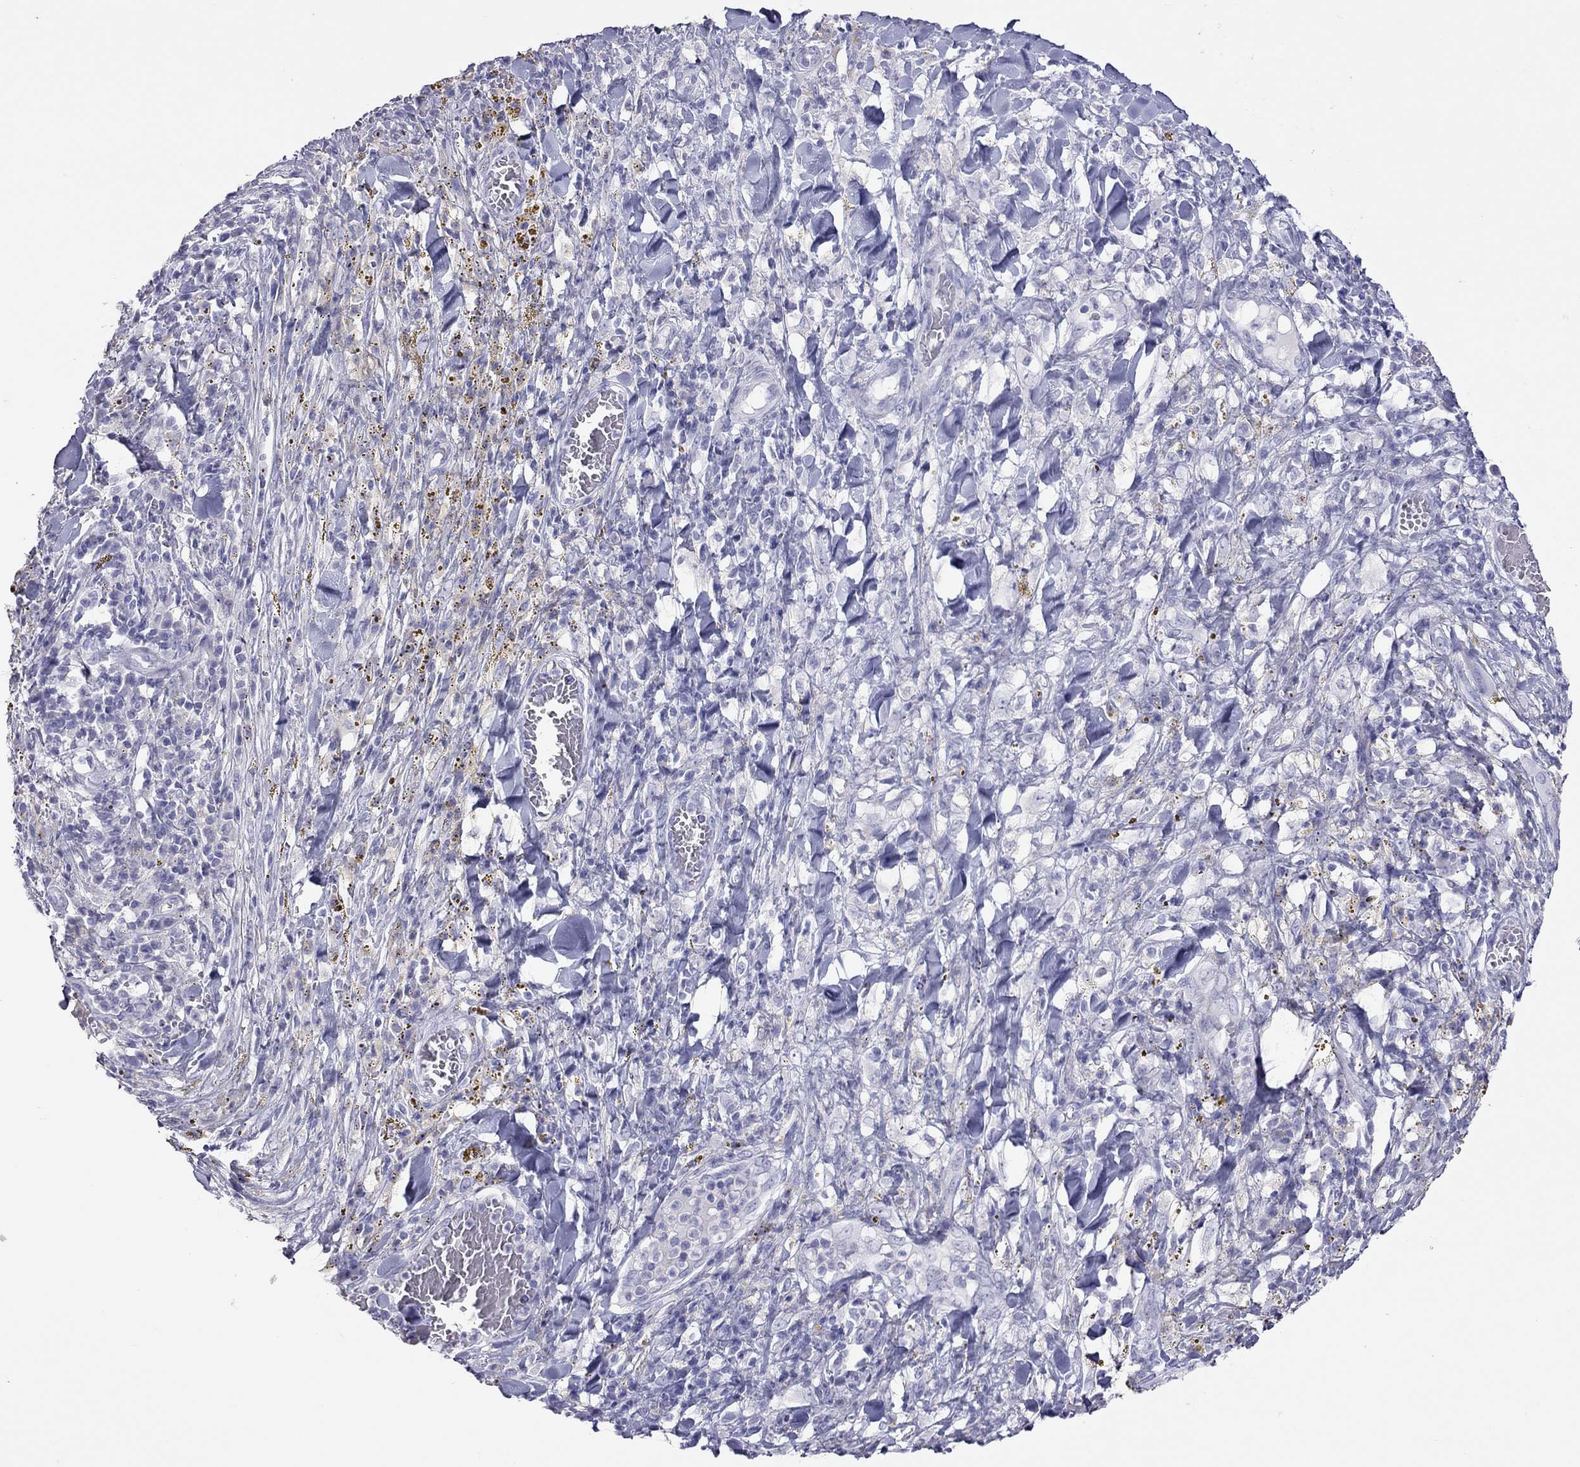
{"staining": {"intensity": "negative", "quantity": "none", "location": "none"}, "tissue": "melanoma", "cell_type": "Tumor cells", "image_type": "cancer", "snomed": [{"axis": "morphology", "description": "Malignant melanoma, NOS"}, {"axis": "topography", "description": "Skin"}], "caption": "This is an IHC photomicrograph of melanoma. There is no expression in tumor cells.", "gene": "MUC16", "patient": {"sex": "female", "age": 91}}